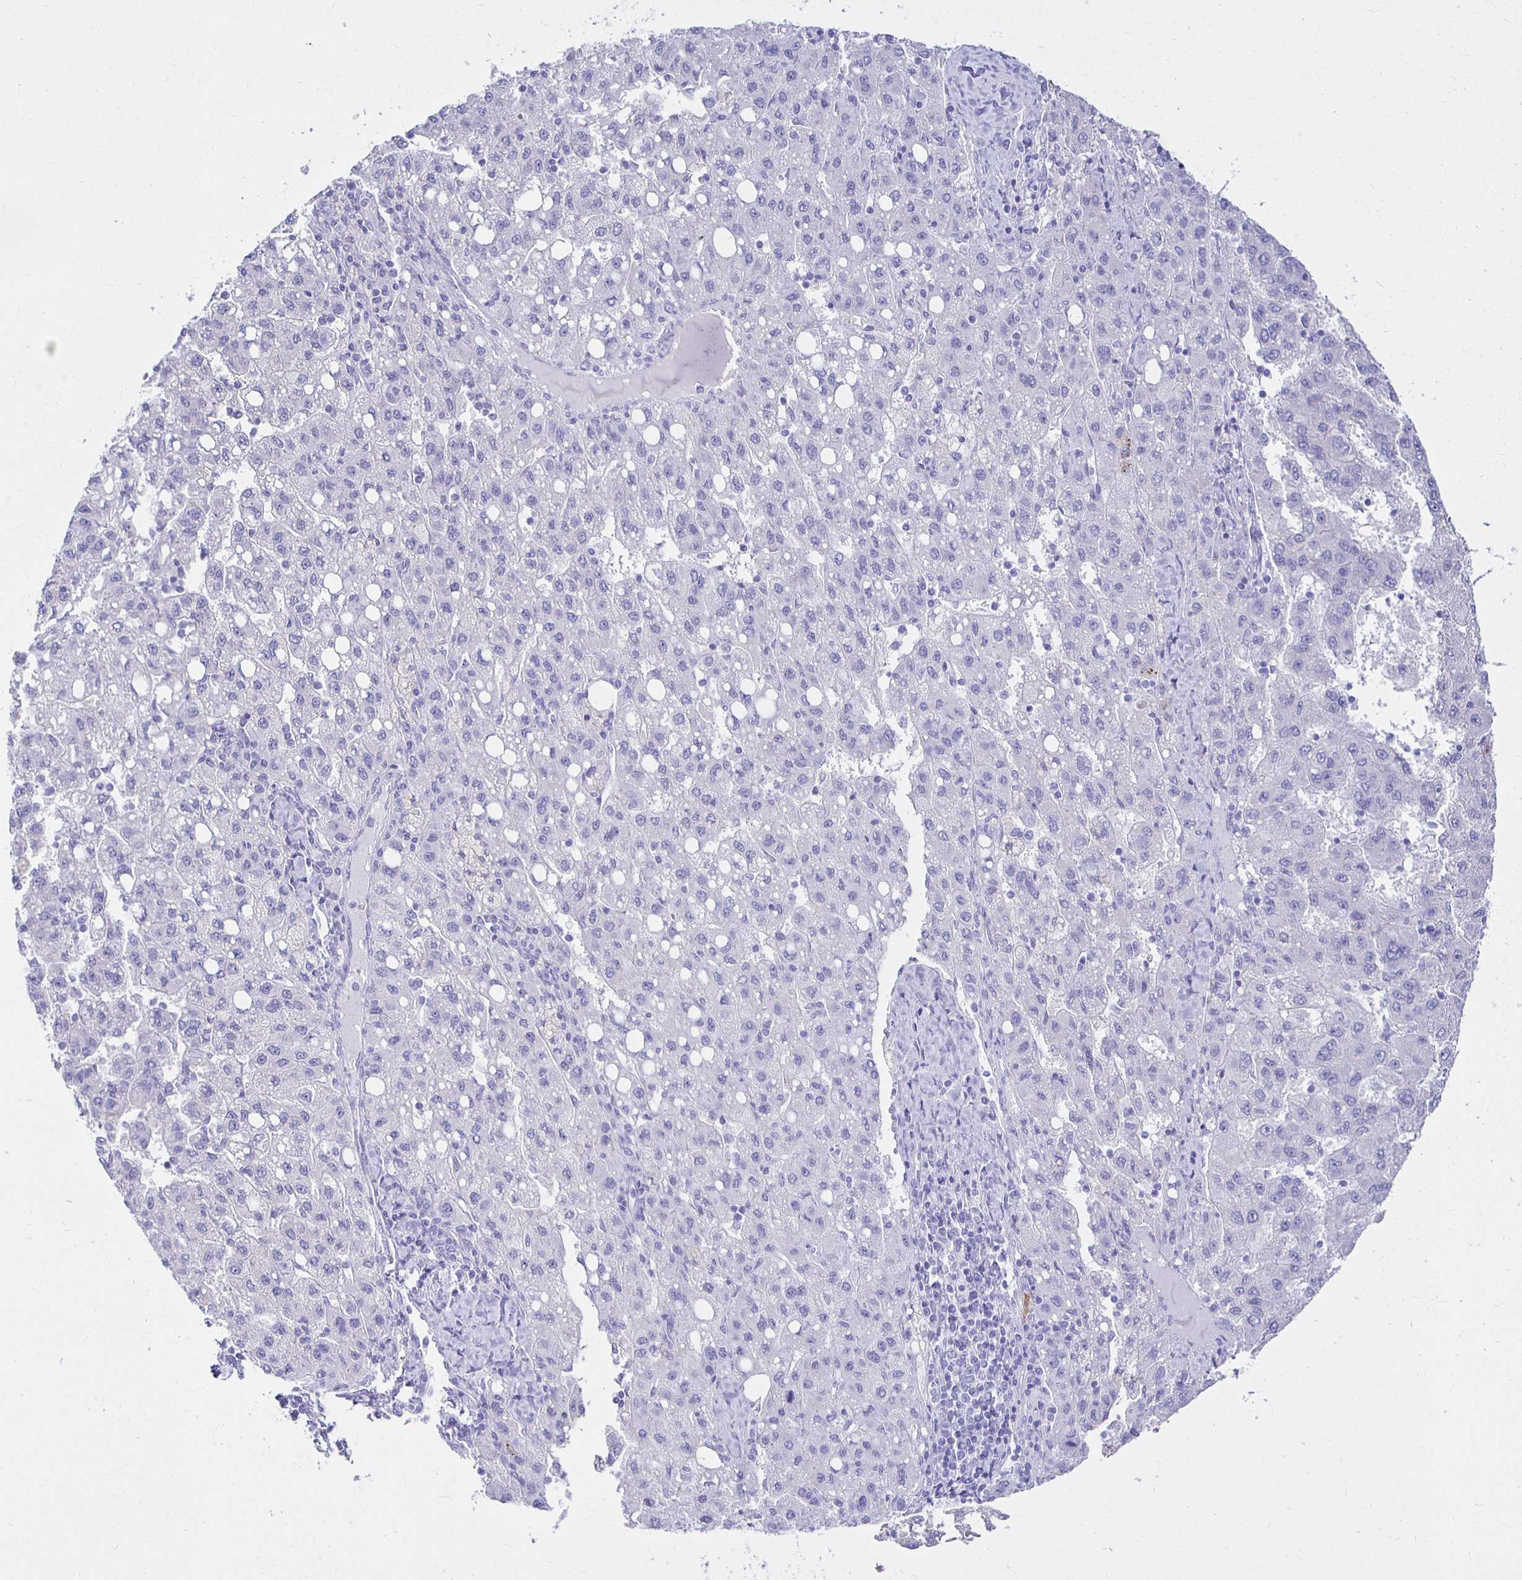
{"staining": {"intensity": "negative", "quantity": "none", "location": "none"}, "tissue": "liver cancer", "cell_type": "Tumor cells", "image_type": "cancer", "snomed": [{"axis": "morphology", "description": "Carcinoma, Hepatocellular, NOS"}, {"axis": "topography", "description": "Liver"}], "caption": "Immunohistochemistry (IHC) of hepatocellular carcinoma (liver) demonstrates no positivity in tumor cells.", "gene": "UMOD", "patient": {"sex": "female", "age": 82}}